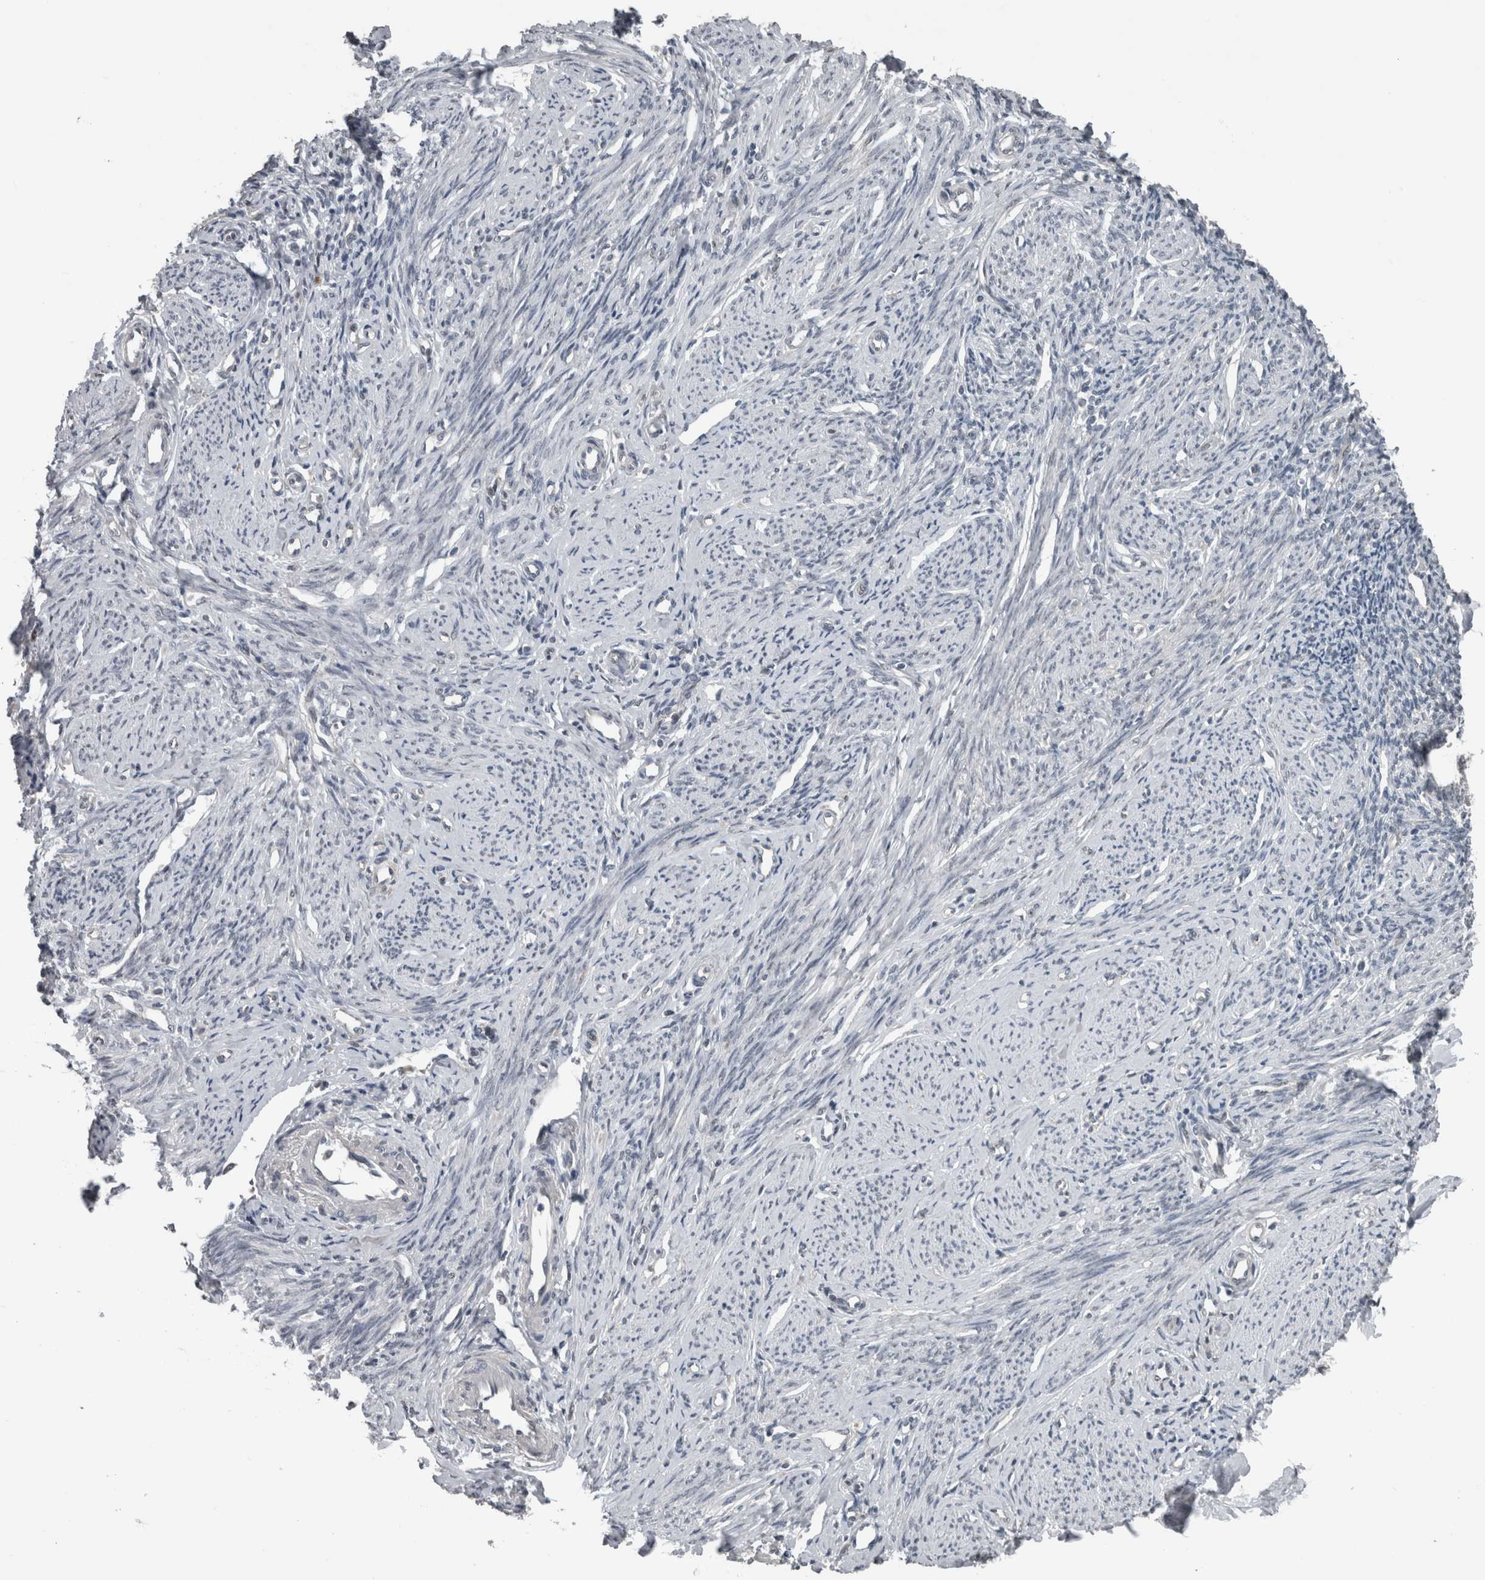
{"staining": {"intensity": "negative", "quantity": "none", "location": "none"}, "tissue": "endometrium", "cell_type": "Cells in endometrial stroma", "image_type": "normal", "snomed": [{"axis": "morphology", "description": "Normal tissue, NOS"}, {"axis": "topography", "description": "Endometrium"}], "caption": "Histopathology image shows no protein expression in cells in endometrial stroma of unremarkable endometrium. (Stains: DAB (3,3'-diaminobenzidine) immunohistochemistry with hematoxylin counter stain, Microscopy: brightfield microscopy at high magnification).", "gene": "ZBTB21", "patient": {"sex": "female", "age": 56}}